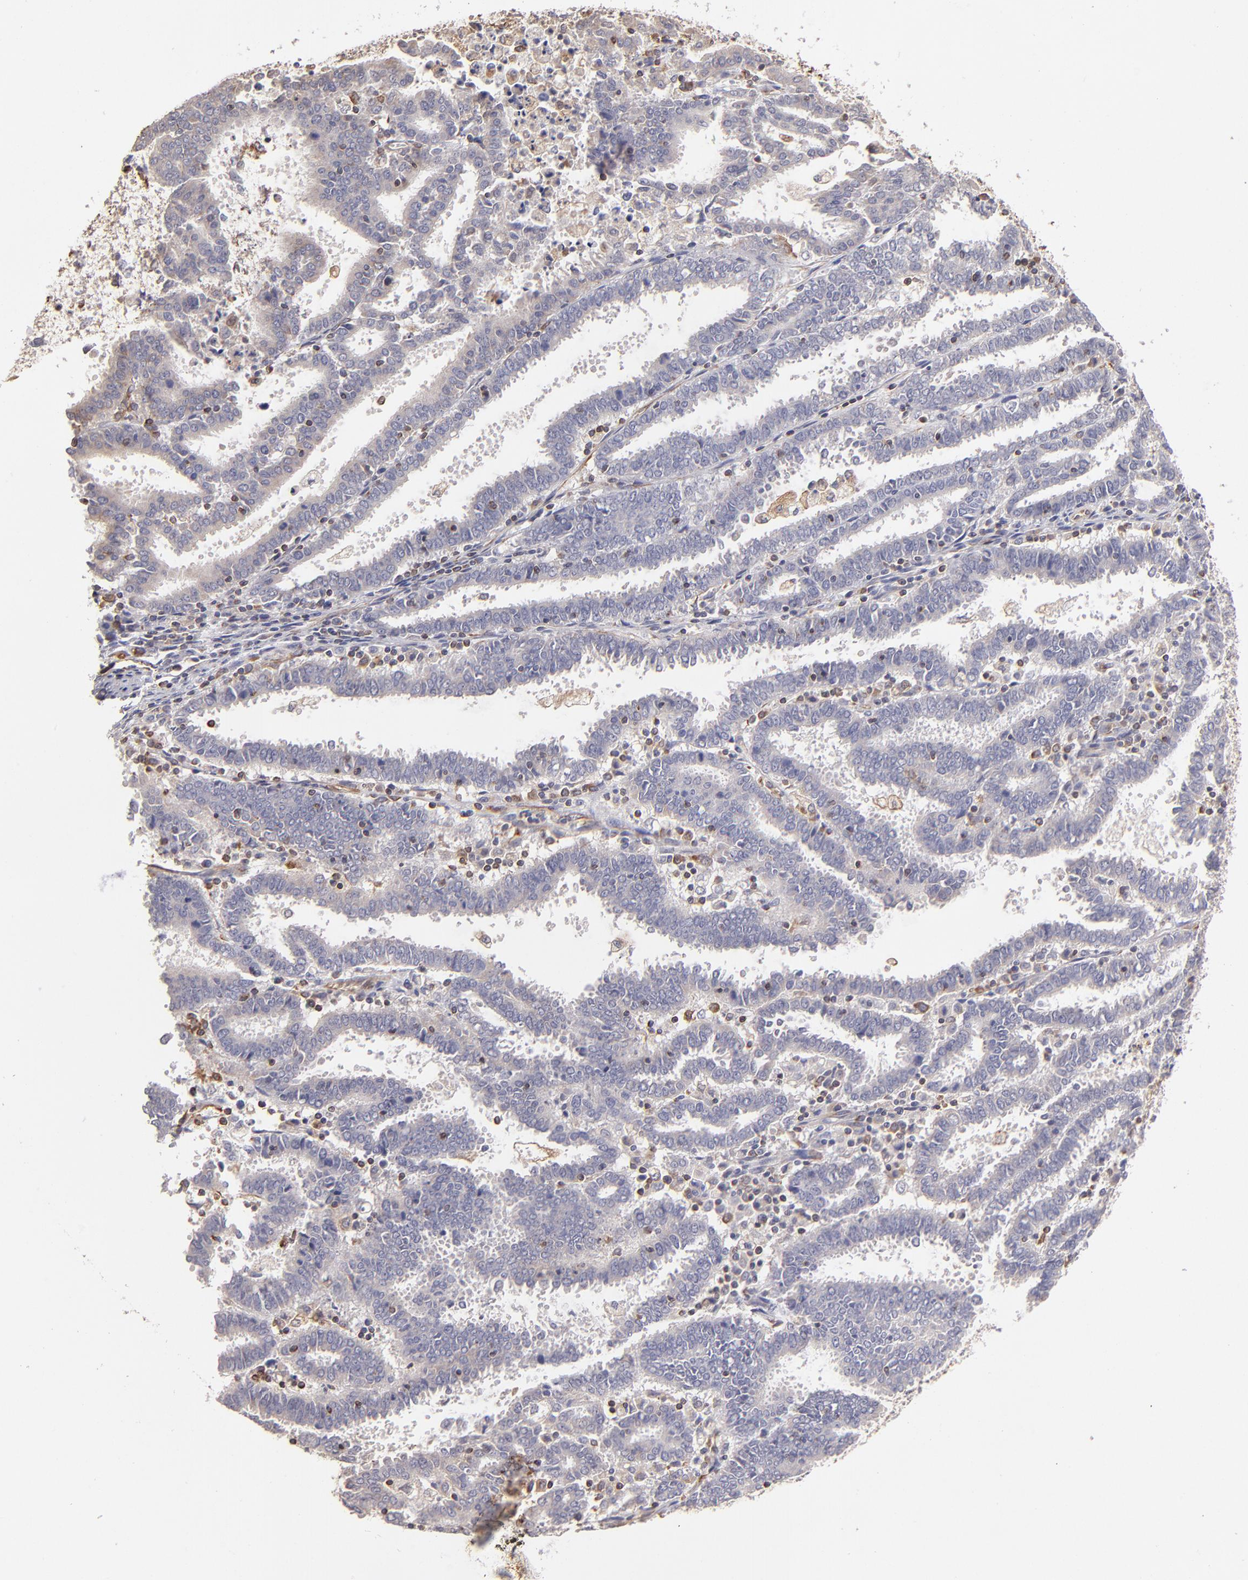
{"staining": {"intensity": "negative", "quantity": "none", "location": "none"}, "tissue": "endometrial cancer", "cell_type": "Tumor cells", "image_type": "cancer", "snomed": [{"axis": "morphology", "description": "Adenocarcinoma, NOS"}, {"axis": "topography", "description": "Uterus"}], "caption": "Micrograph shows no significant protein expression in tumor cells of adenocarcinoma (endometrial).", "gene": "ABCC1", "patient": {"sex": "female", "age": 83}}